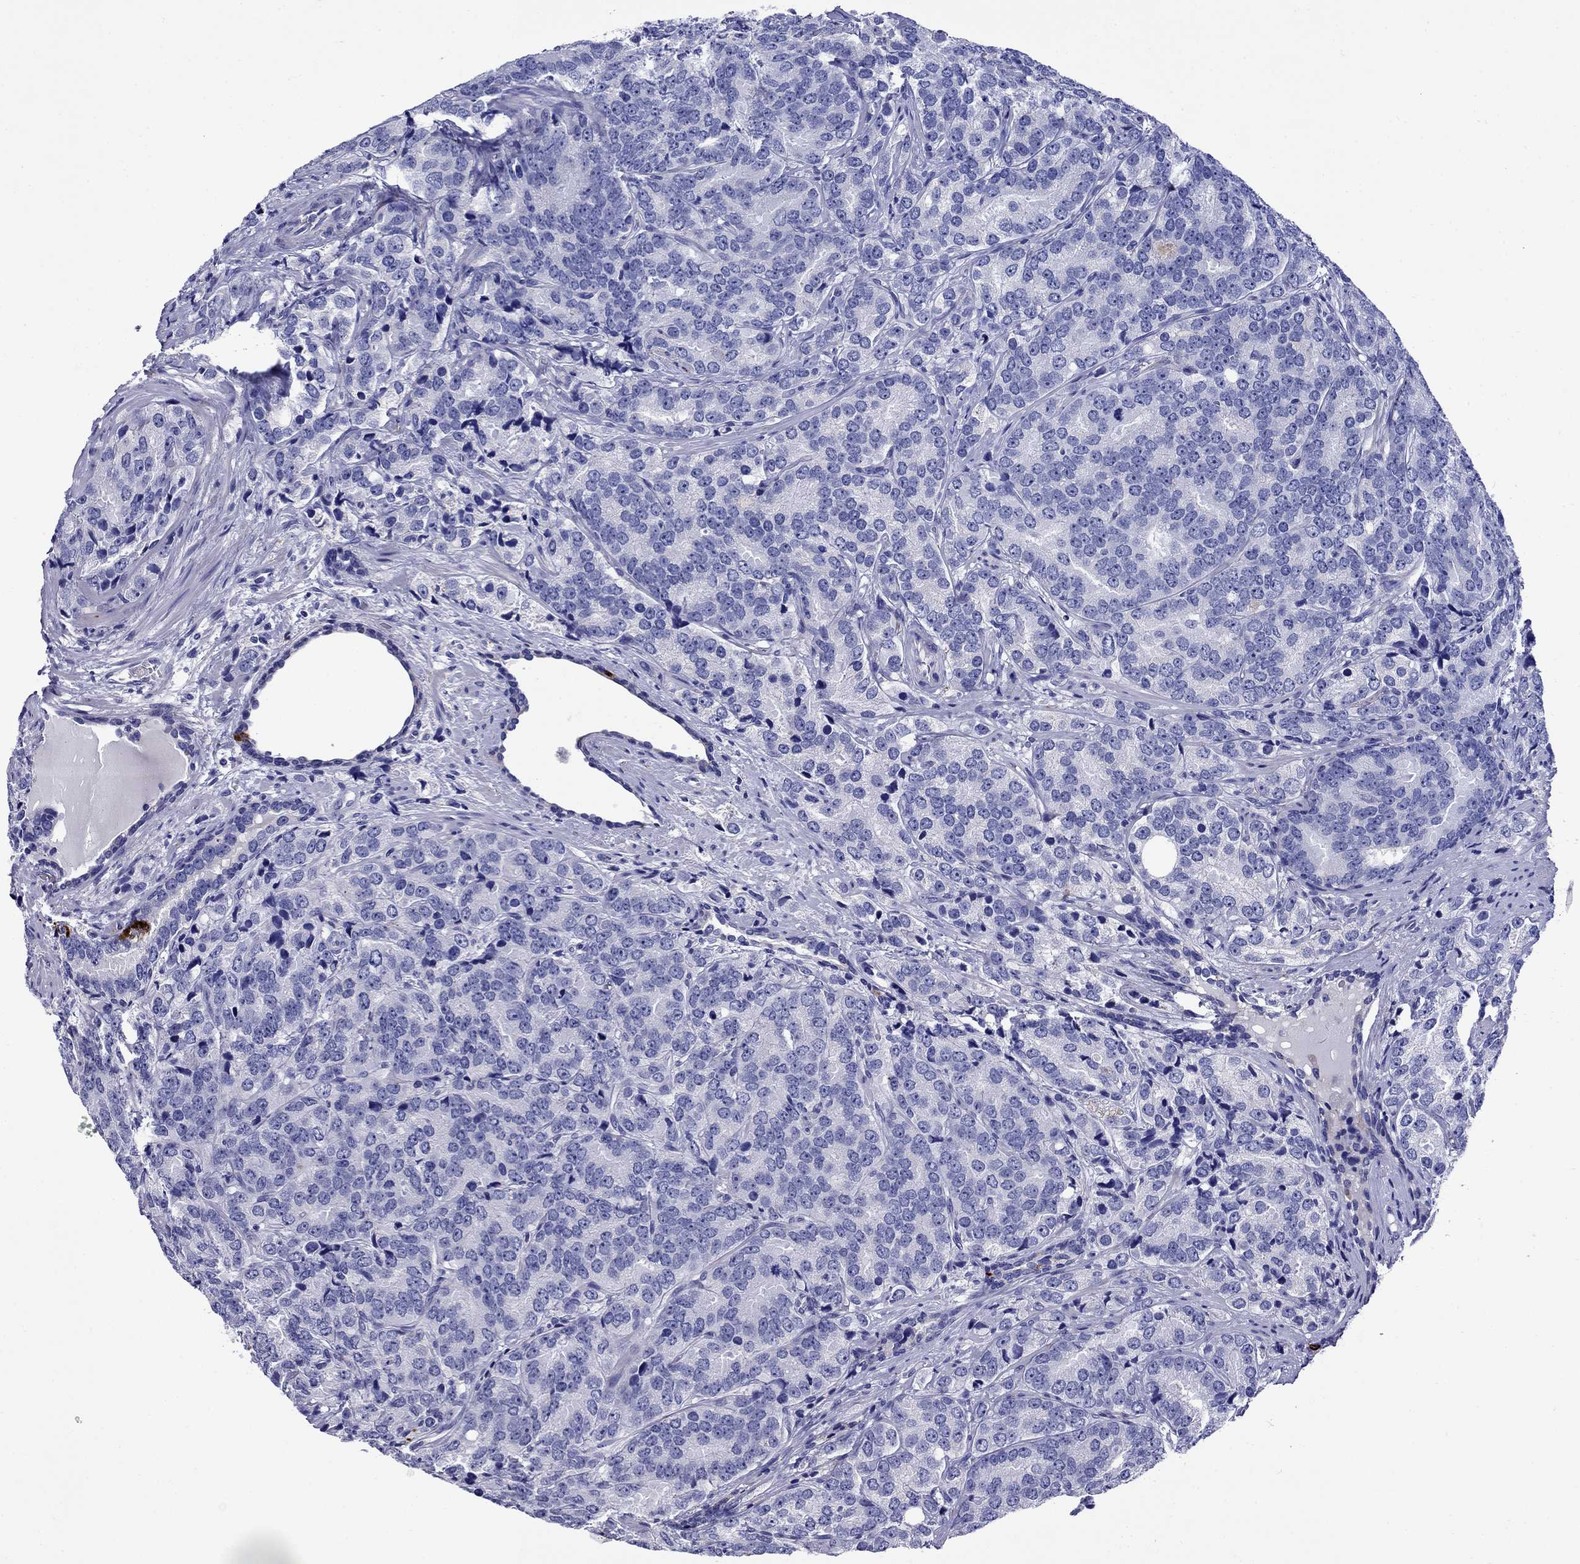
{"staining": {"intensity": "negative", "quantity": "none", "location": "none"}, "tissue": "prostate cancer", "cell_type": "Tumor cells", "image_type": "cancer", "snomed": [{"axis": "morphology", "description": "Adenocarcinoma, NOS"}, {"axis": "topography", "description": "Prostate"}], "caption": "High power microscopy photomicrograph of an IHC micrograph of prostate cancer, revealing no significant expression in tumor cells.", "gene": "SCG2", "patient": {"sex": "male", "age": 71}}